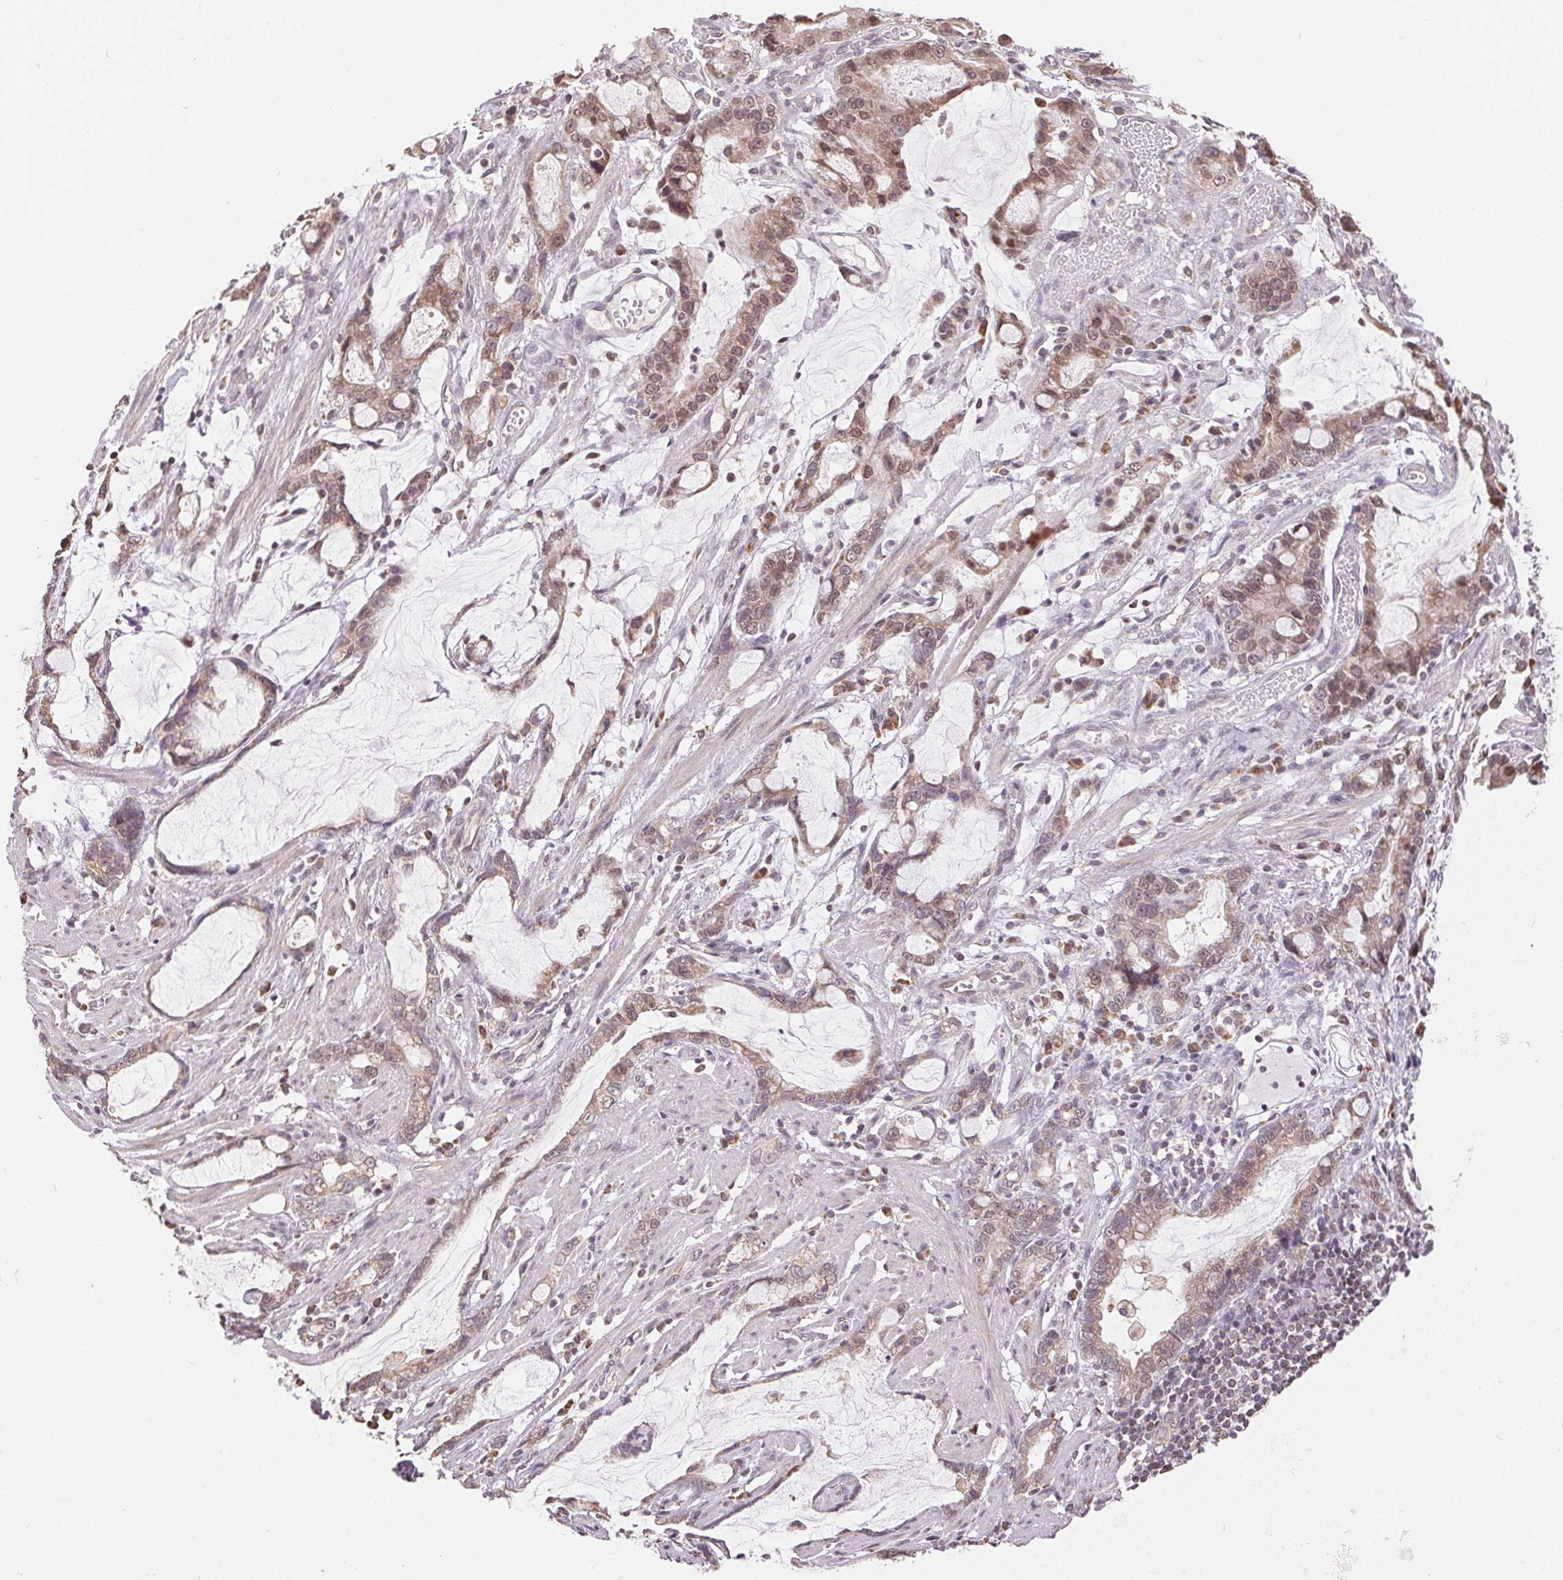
{"staining": {"intensity": "weak", "quantity": ">75%", "location": "cytoplasmic/membranous,nuclear"}, "tissue": "stomach cancer", "cell_type": "Tumor cells", "image_type": "cancer", "snomed": [{"axis": "morphology", "description": "Adenocarcinoma, NOS"}, {"axis": "topography", "description": "Stomach"}], "caption": "Immunohistochemistry (DAB (3,3'-diaminobenzidine)) staining of stomach cancer (adenocarcinoma) reveals weak cytoplasmic/membranous and nuclear protein positivity in about >75% of tumor cells. The protein of interest is shown in brown color, while the nuclei are stained blue.", "gene": "PIWIL4", "patient": {"sex": "male", "age": 55}}